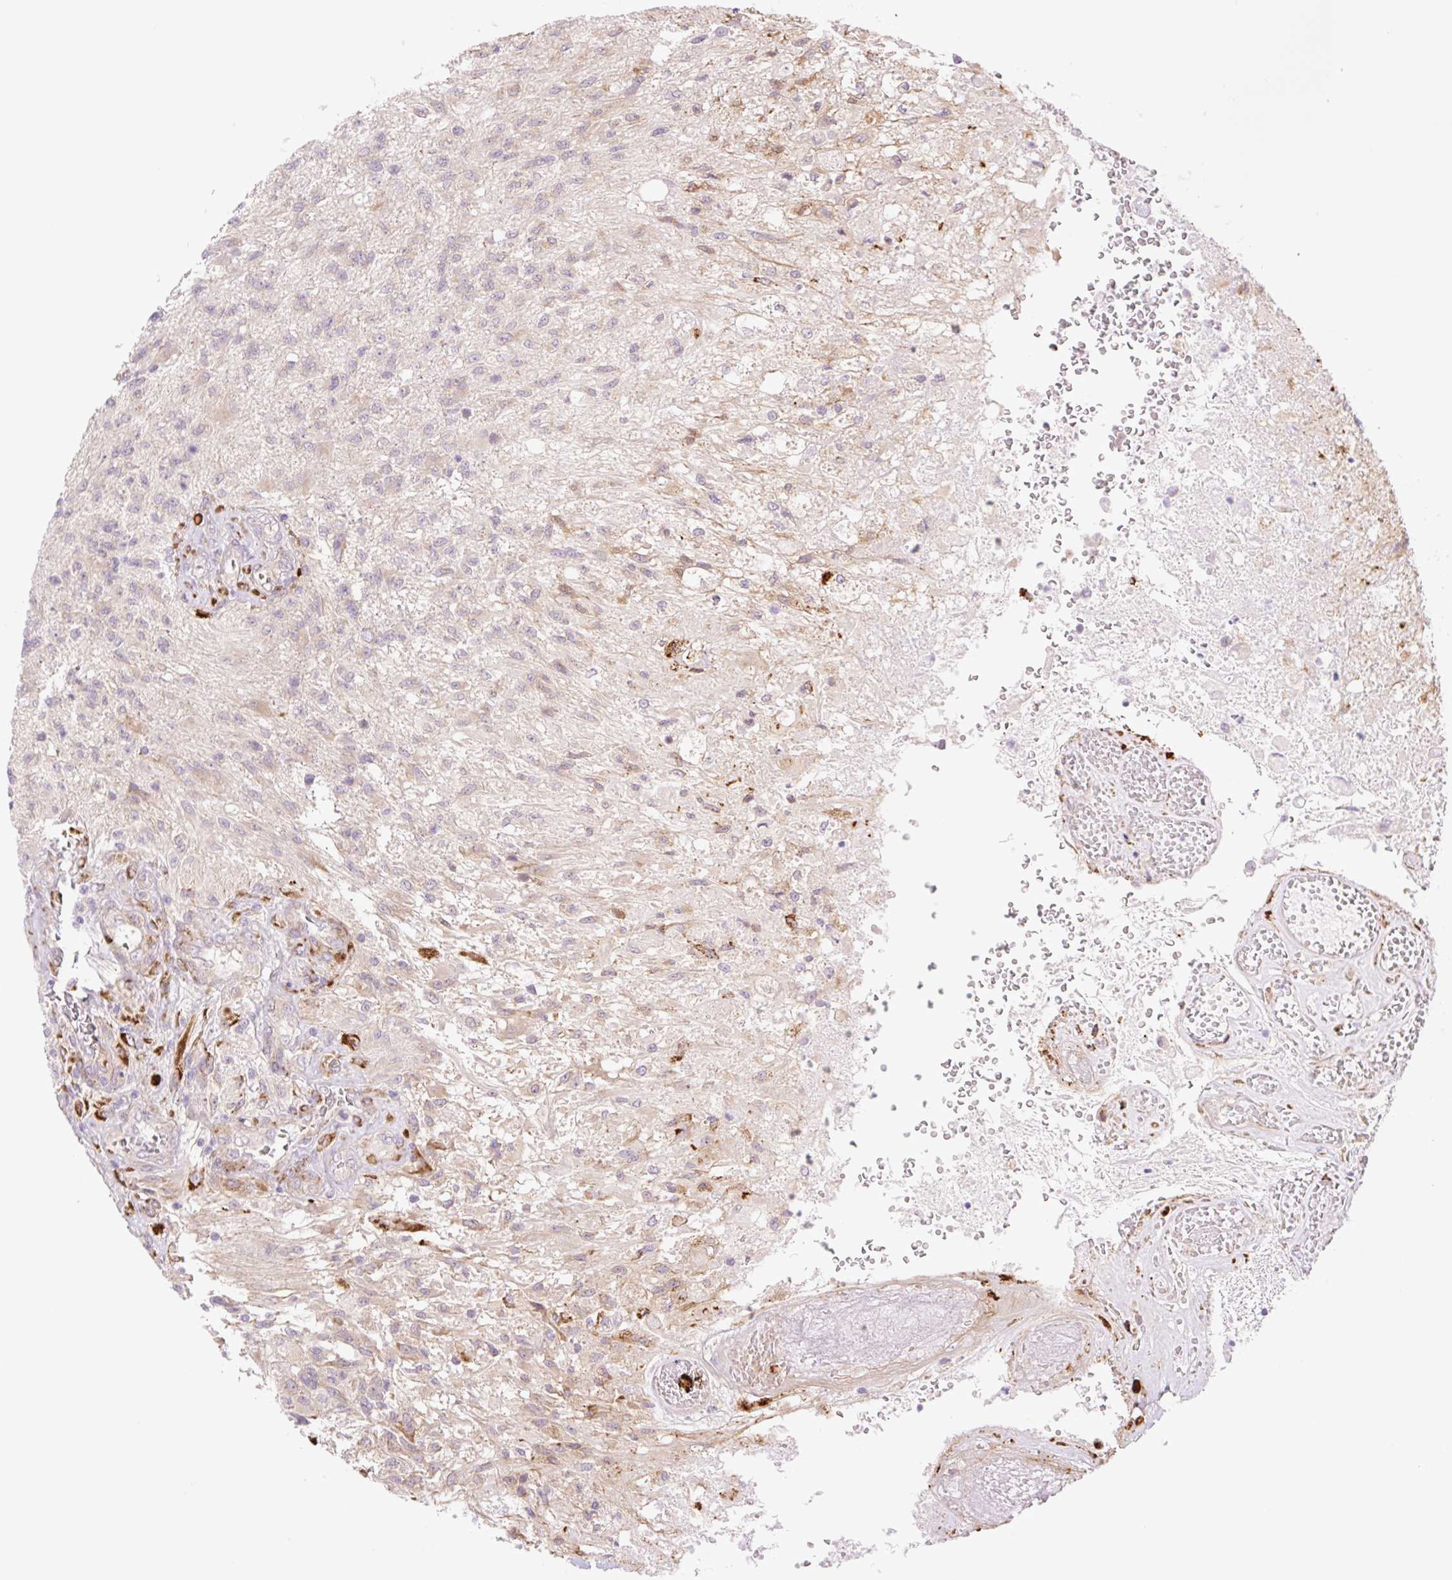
{"staining": {"intensity": "weak", "quantity": "<25%", "location": "cytoplasmic/membranous"}, "tissue": "glioma", "cell_type": "Tumor cells", "image_type": "cancer", "snomed": [{"axis": "morphology", "description": "Glioma, malignant, High grade"}, {"axis": "topography", "description": "Brain"}], "caption": "Immunohistochemistry histopathology image of human glioma stained for a protein (brown), which demonstrates no positivity in tumor cells.", "gene": "COL5A1", "patient": {"sex": "male", "age": 56}}